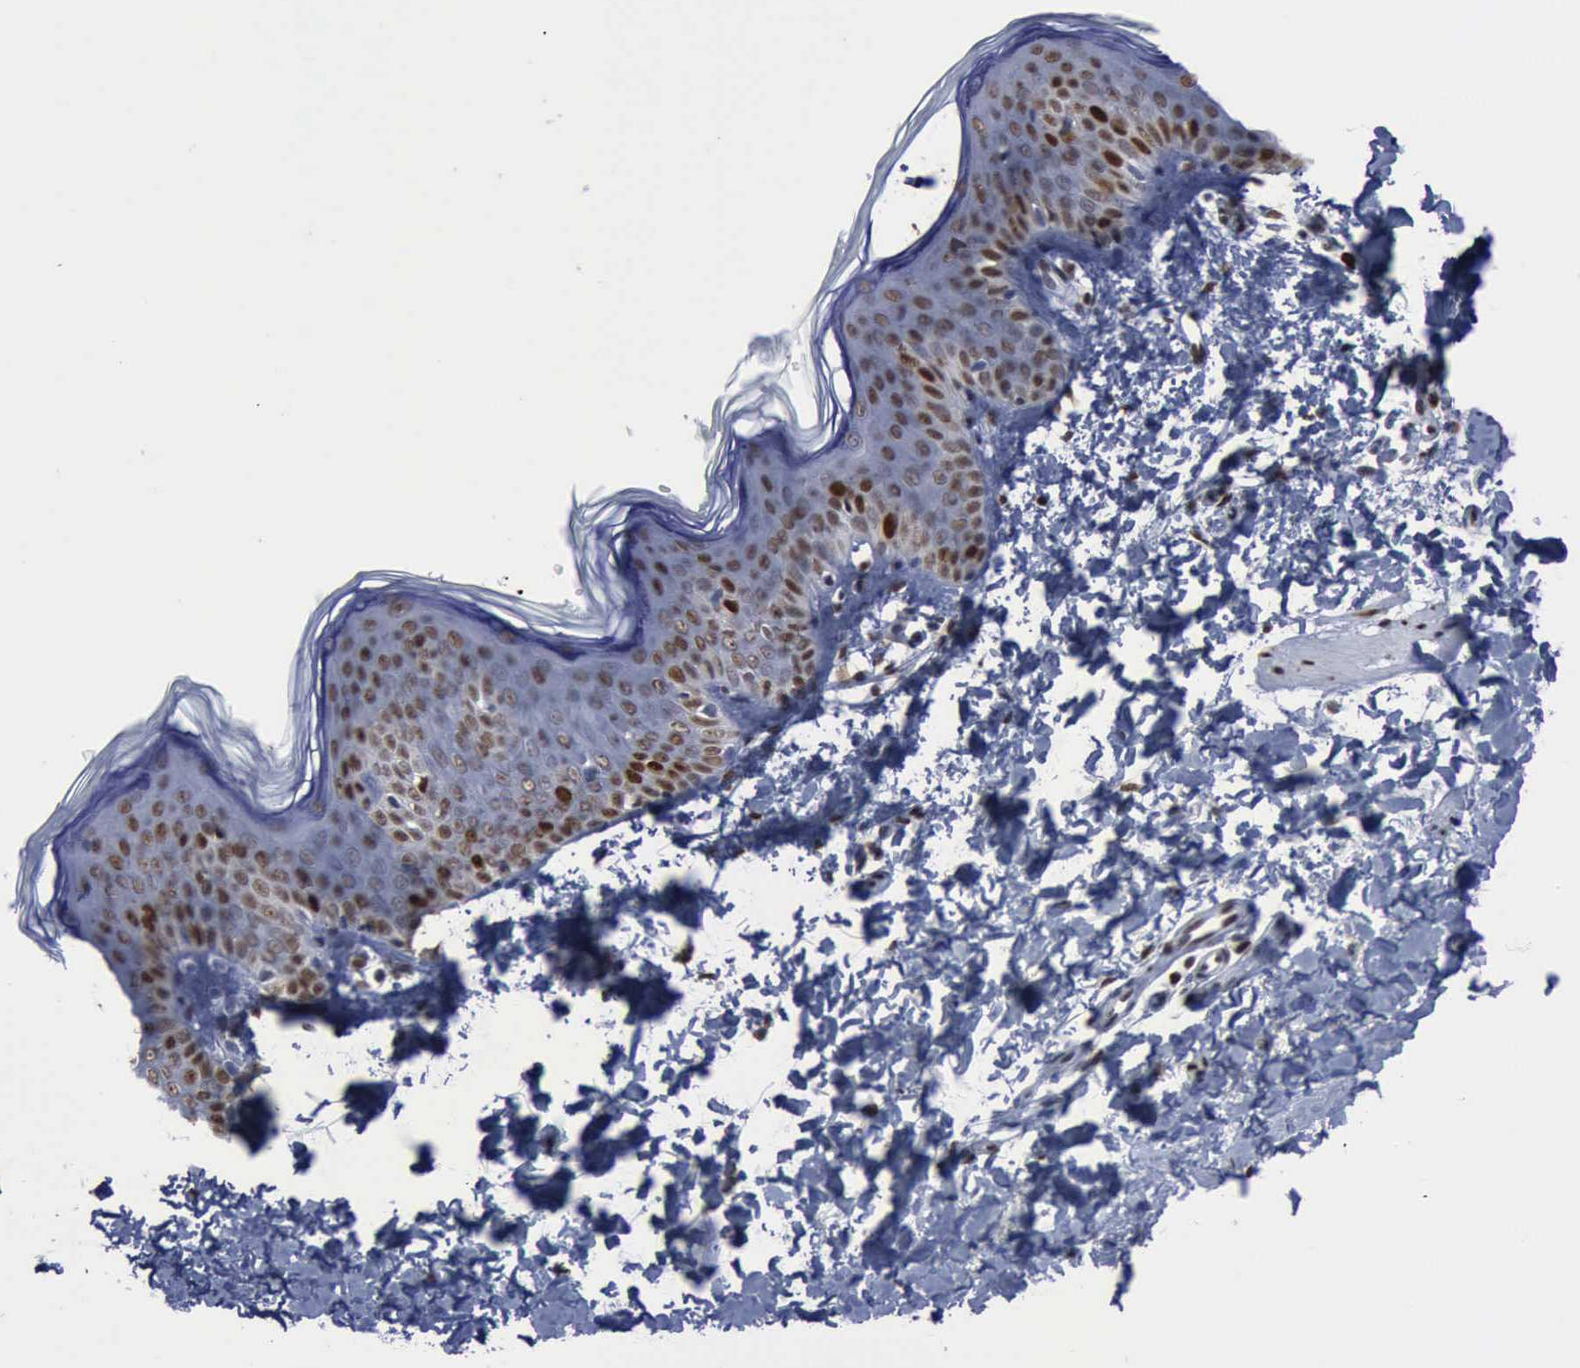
{"staining": {"intensity": "moderate", "quantity": ">75%", "location": "nuclear"}, "tissue": "skin", "cell_type": "Fibroblasts", "image_type": "normal", "snomed": [{"axis": "morphology", "description": "Normal tissue, NOS"}, {"axis": "topography", "description": "Skin"}], "caption": "IHC photomicrograph of normal skin stained for a protein (brown), which reveals medium levels of moderate nuclear positivity in about >75% of fibroblasts.", "gene": "PCNA", "patient": {"sex": "female", "age": 4}}